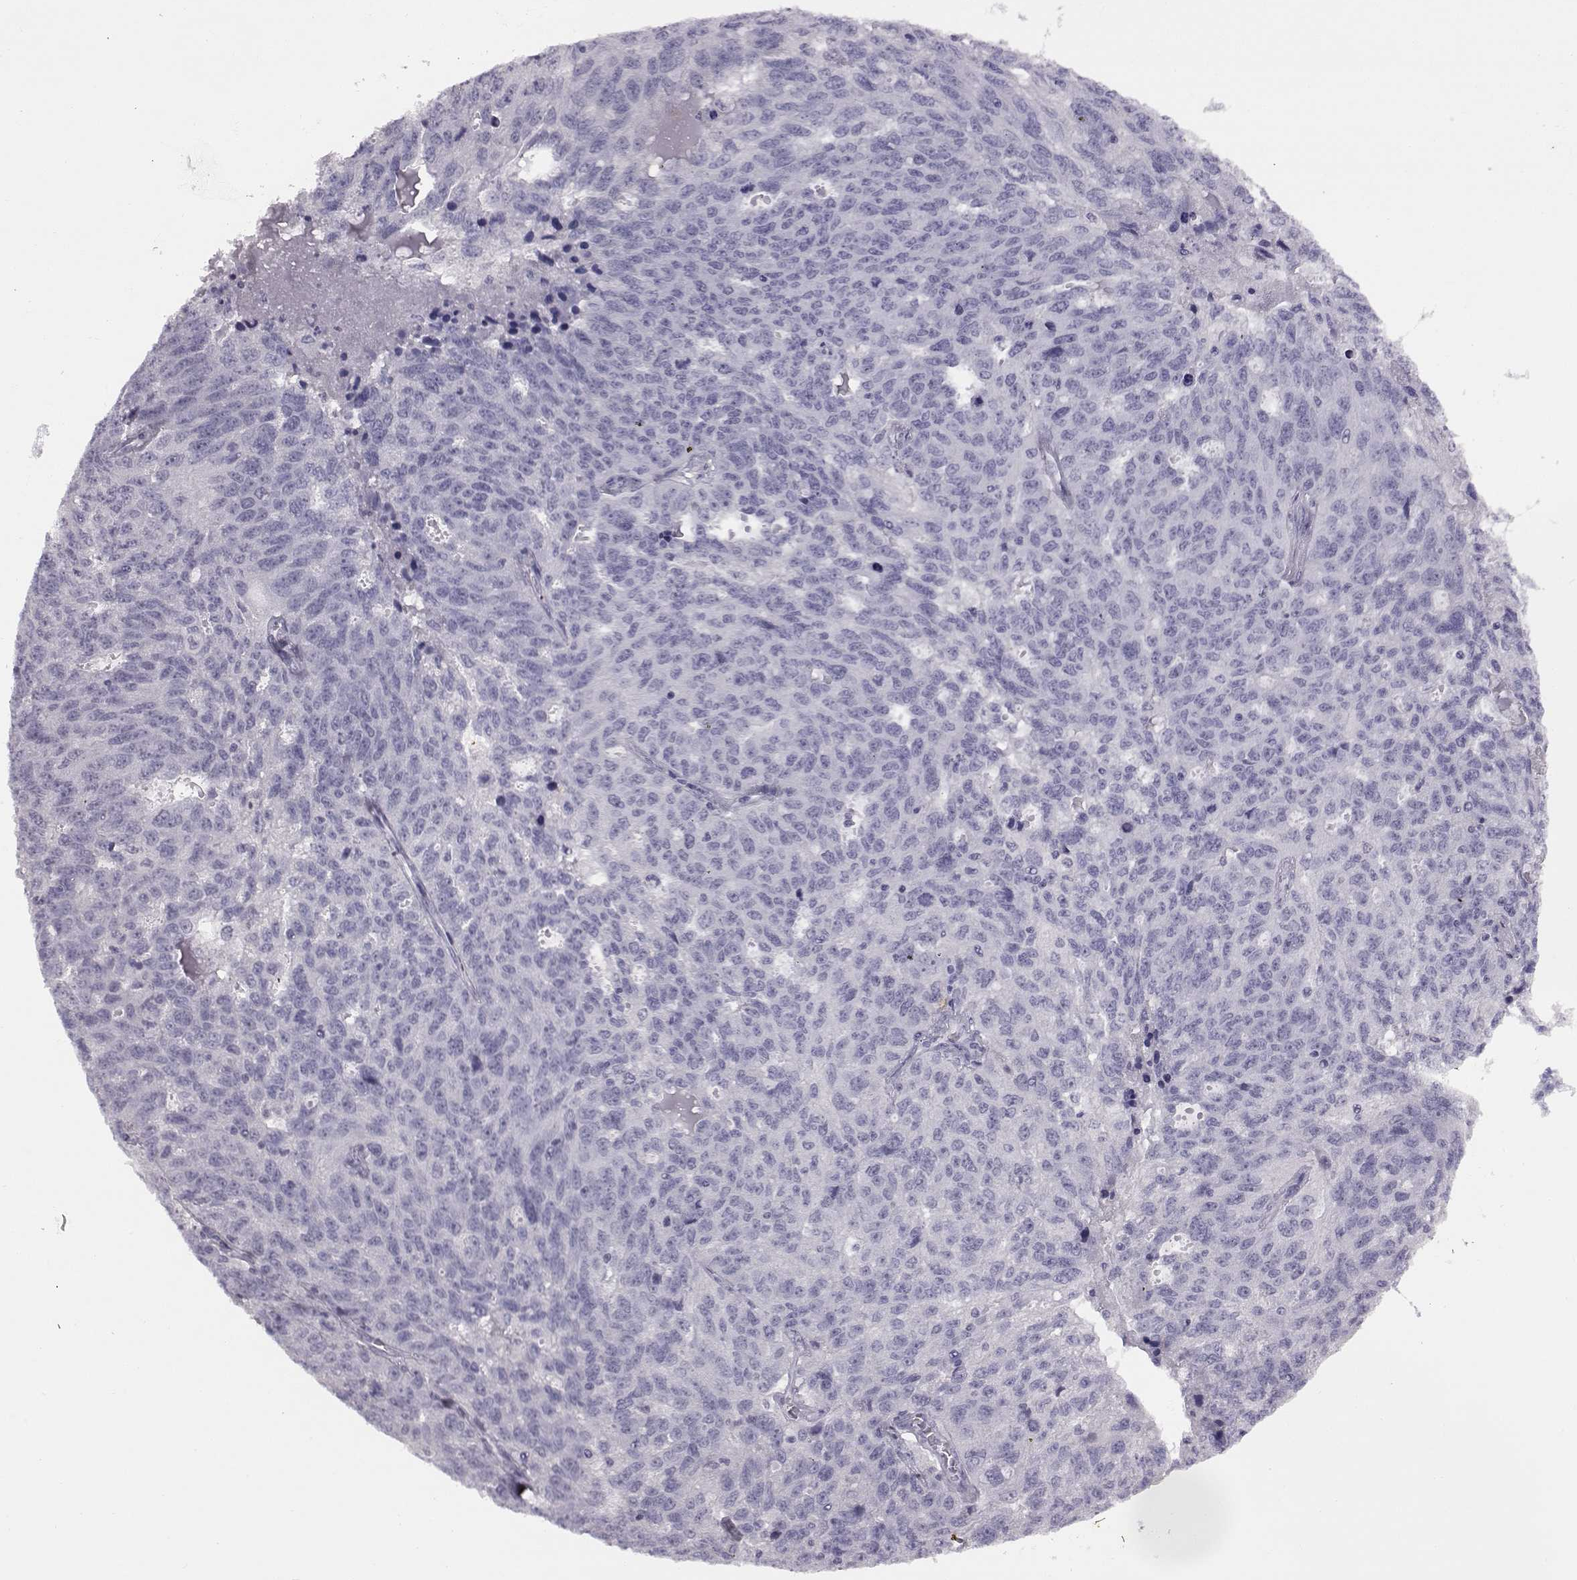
{"staining": {"intensity": "negative", "quantity": "none", "location": "none"}, "tissue": "ovarian cancer", "cell_type": "Tumor cells", "image_type": "cancer", "snomed": [{"axis": "morphology", "description": "Cystadenocarcinoma, serous, NOS"}, {"axis": "topography", "description": "Ovary"}], "caption": "Immunohistochemistry photomicrograph of neoplastic tissue: serous cystadenocarcinoma (ovarian) stained with DAB exhibits no significant protein positivity in tumor cells.", "gene": "ADGRG2", "patient": {"sex": "female", "age": 71}}